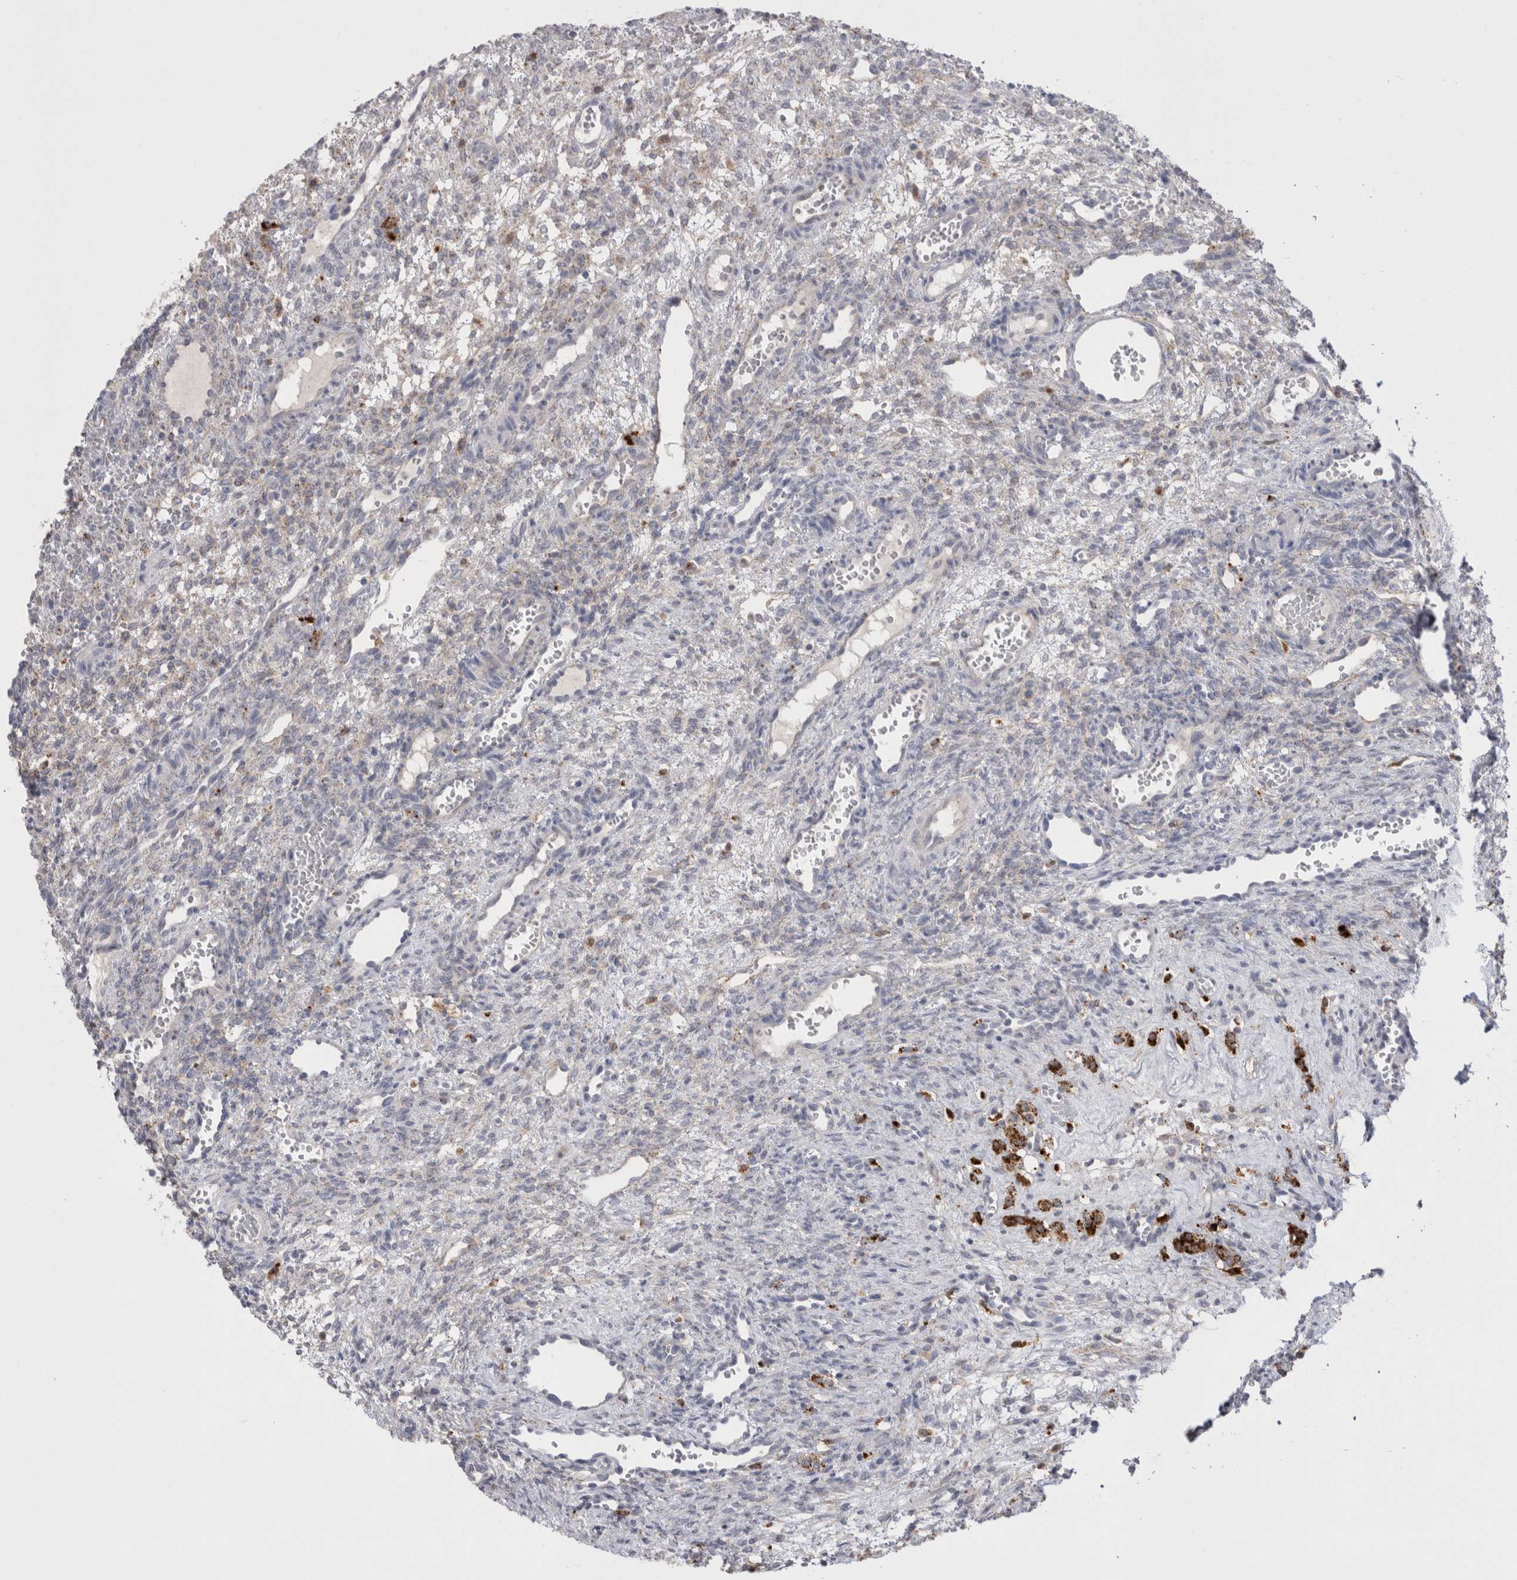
{"staining": {"intensity": "strong", "quantity": "<25%", "location": "cytoplasmic/membranous"}, "tissue": "ovary", "cell_type": "Ovarian stroma cells", "image_type": "normal", "snomed": [{"axis": "morphology", "description": "Normal tissue, NOS"}, {"axis": "topography", "description": "Ovary"}], "caption": "Immunohistochemistry (DAB) staining of normal ovary displays strong cytoplasmic/membranous protein expression in approximately <25% of ovarian stroma cells.", "gene": "EPDR1", "patient": {"sex": "female", "age": 34}}